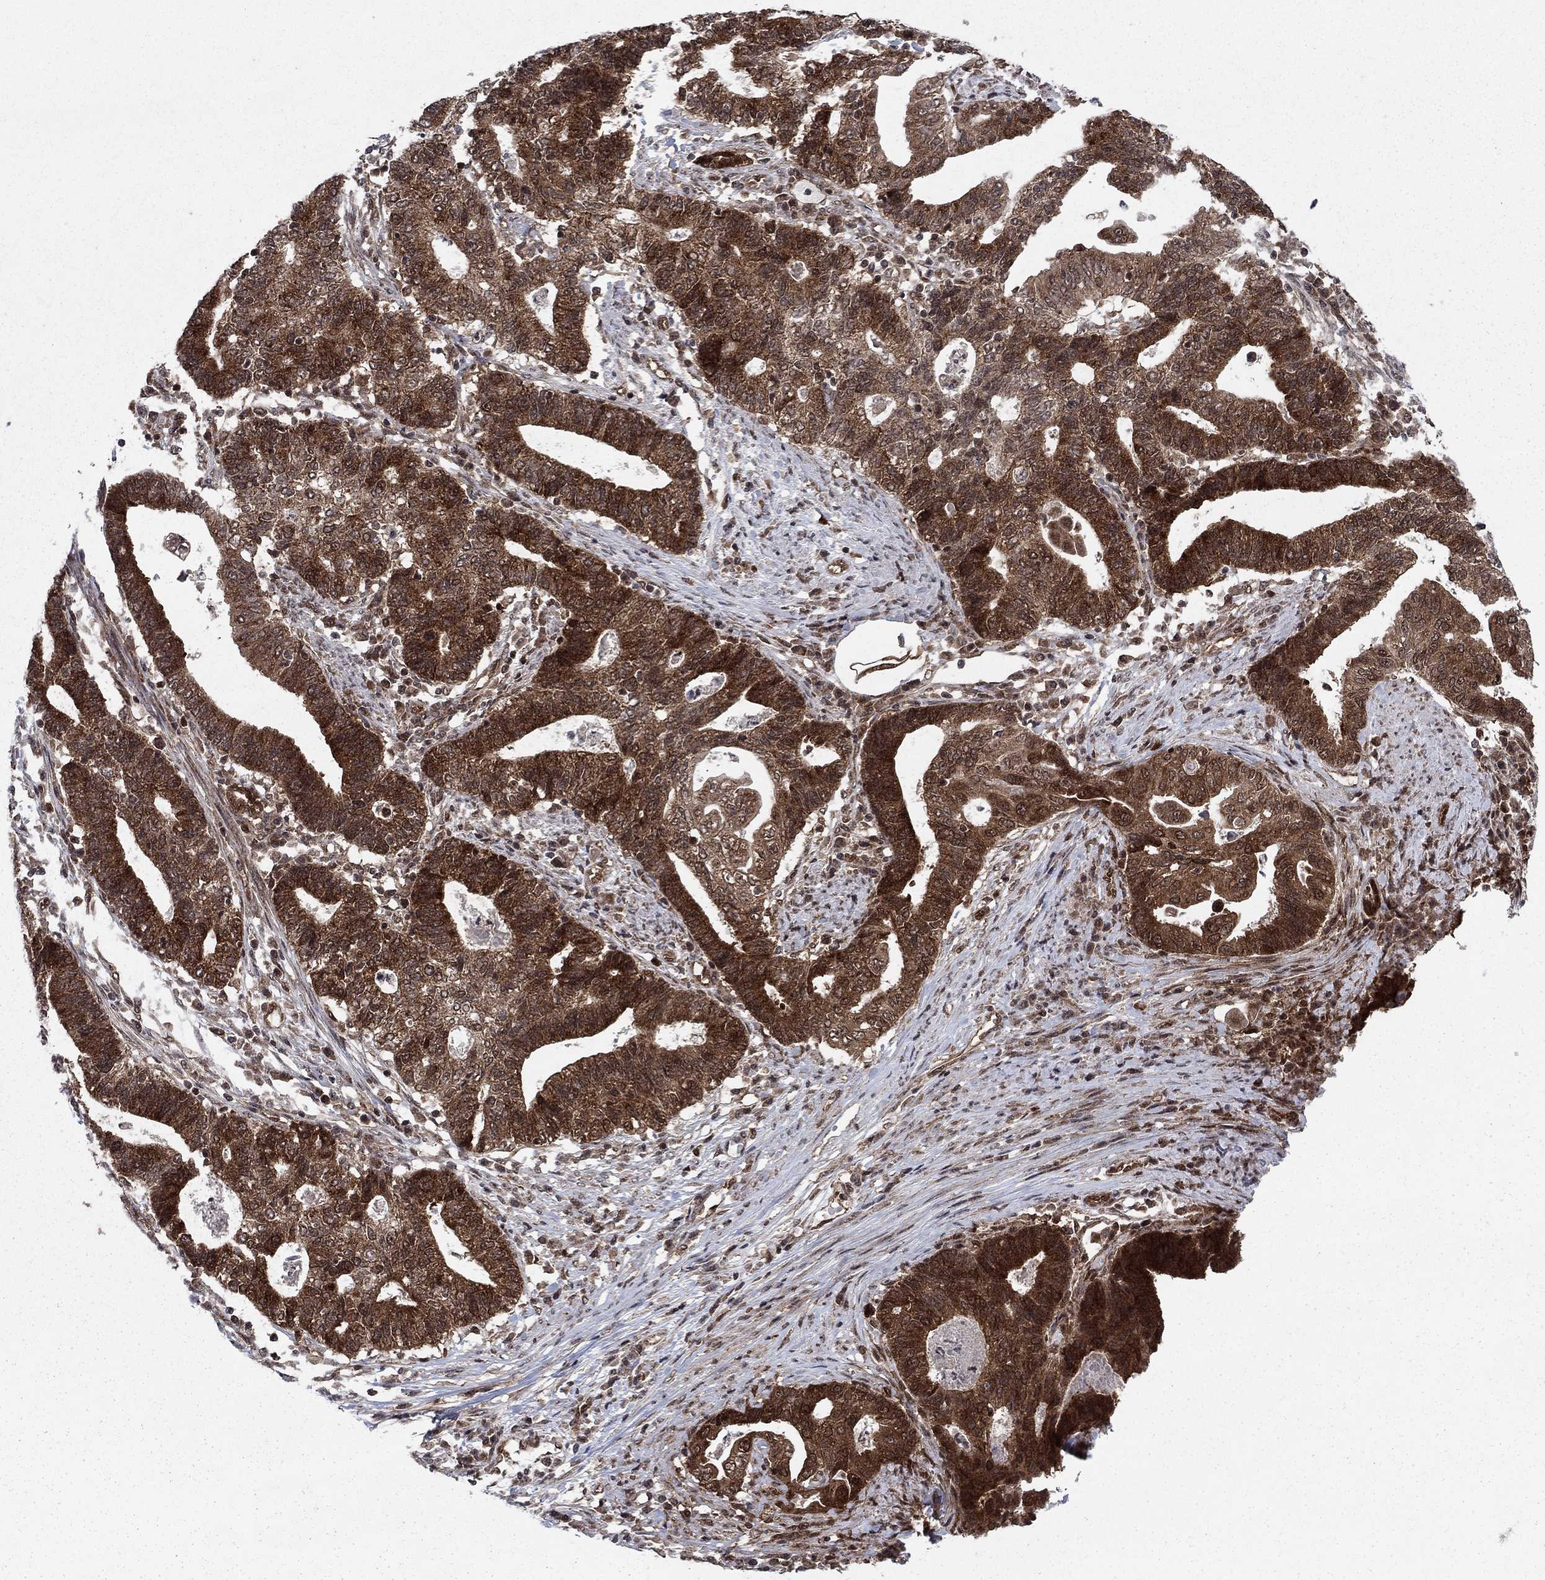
{"staining": {"intensity": "strong", "quantity": "25%-75%", "location": "cytoplasmic/membranous"}, "tissue": "endometrial cancer", "cell_type": "Tumor cells", "image_type": "cancer", "snomed": [{"axis": "morphology", "description": "Adenocarcinoma, NOS"}, {"axis": "topography", "description": "Uterus"}, {"axis": "topography", "description": "Endometrium"}], "caption": "Immunohistochemical staining of endometrial cancer (adenocarcinoma) demonstrates high levels of strong cytoplasmic/membranous staining in approximately 25%-75% of tumor cells. Ihc stains the protein of interest in brown and the nuclei are stained blue.", "gene": "DNAJA1", "patient": {"sex": "female", "age": 54}}